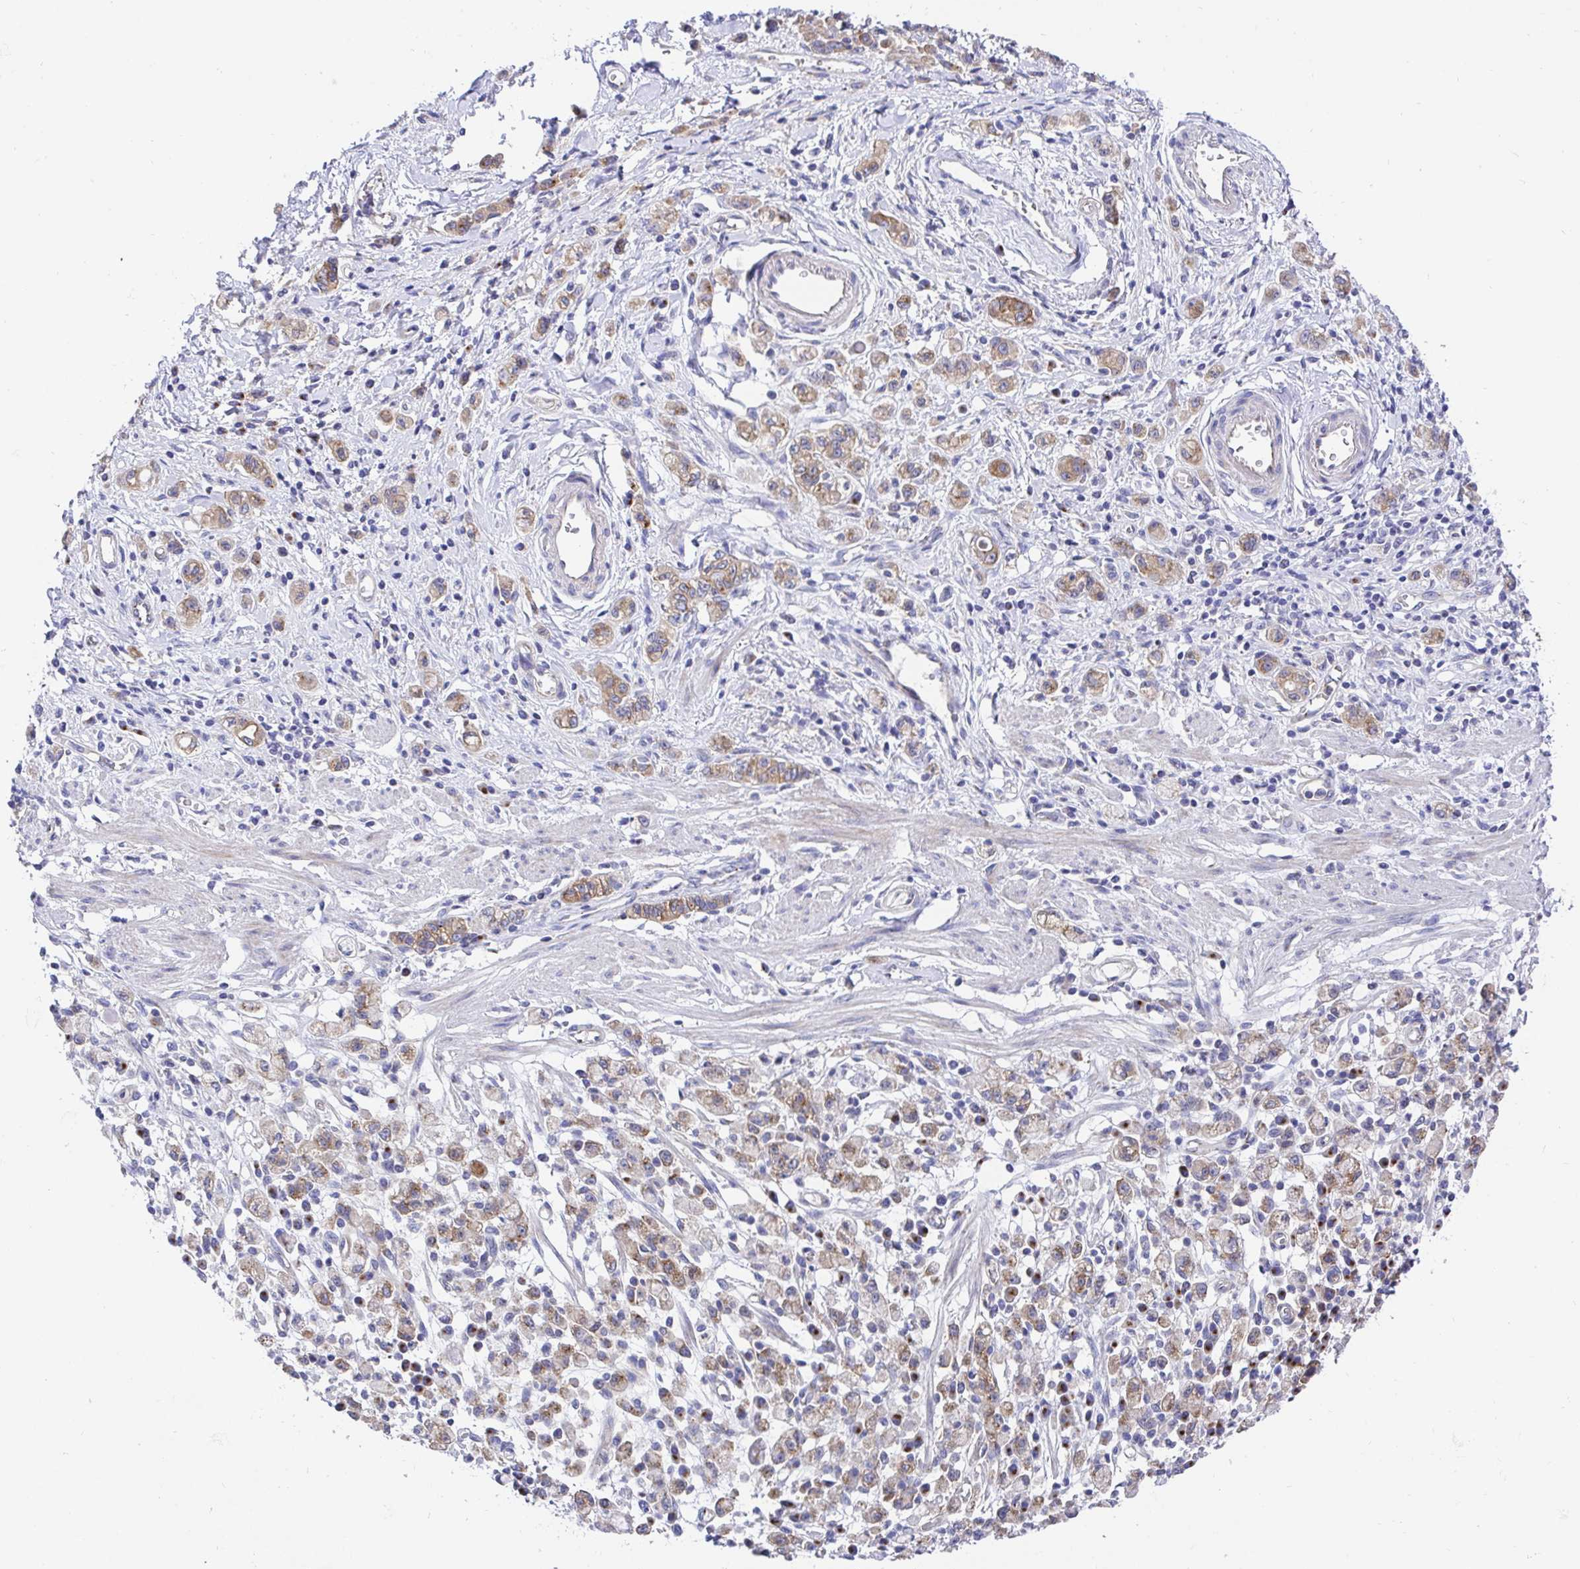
{"staining": {"intensity": "moderate", "quantity": ">75%", "location": "cytoplasmic/membranous"}, "tissue": "stomach cancer", "cell_type": "Tumor cells", "image_type": "cancer", "snomed": [{"axis": "morphology", "description": "Adenocarcinoma, NOS"}, {"axis": "topography", "description": "Stomach"}], "caption": "The immunohistochemical stain labels moderate cytoplasmic/membranous positivity in tumor cells of stomach cancer tissue. (DAB = brown stain, brightfield microscopy at high magnification).", "gene": "GOLGA1", "patient": {"sex": "male", "age": 77}}